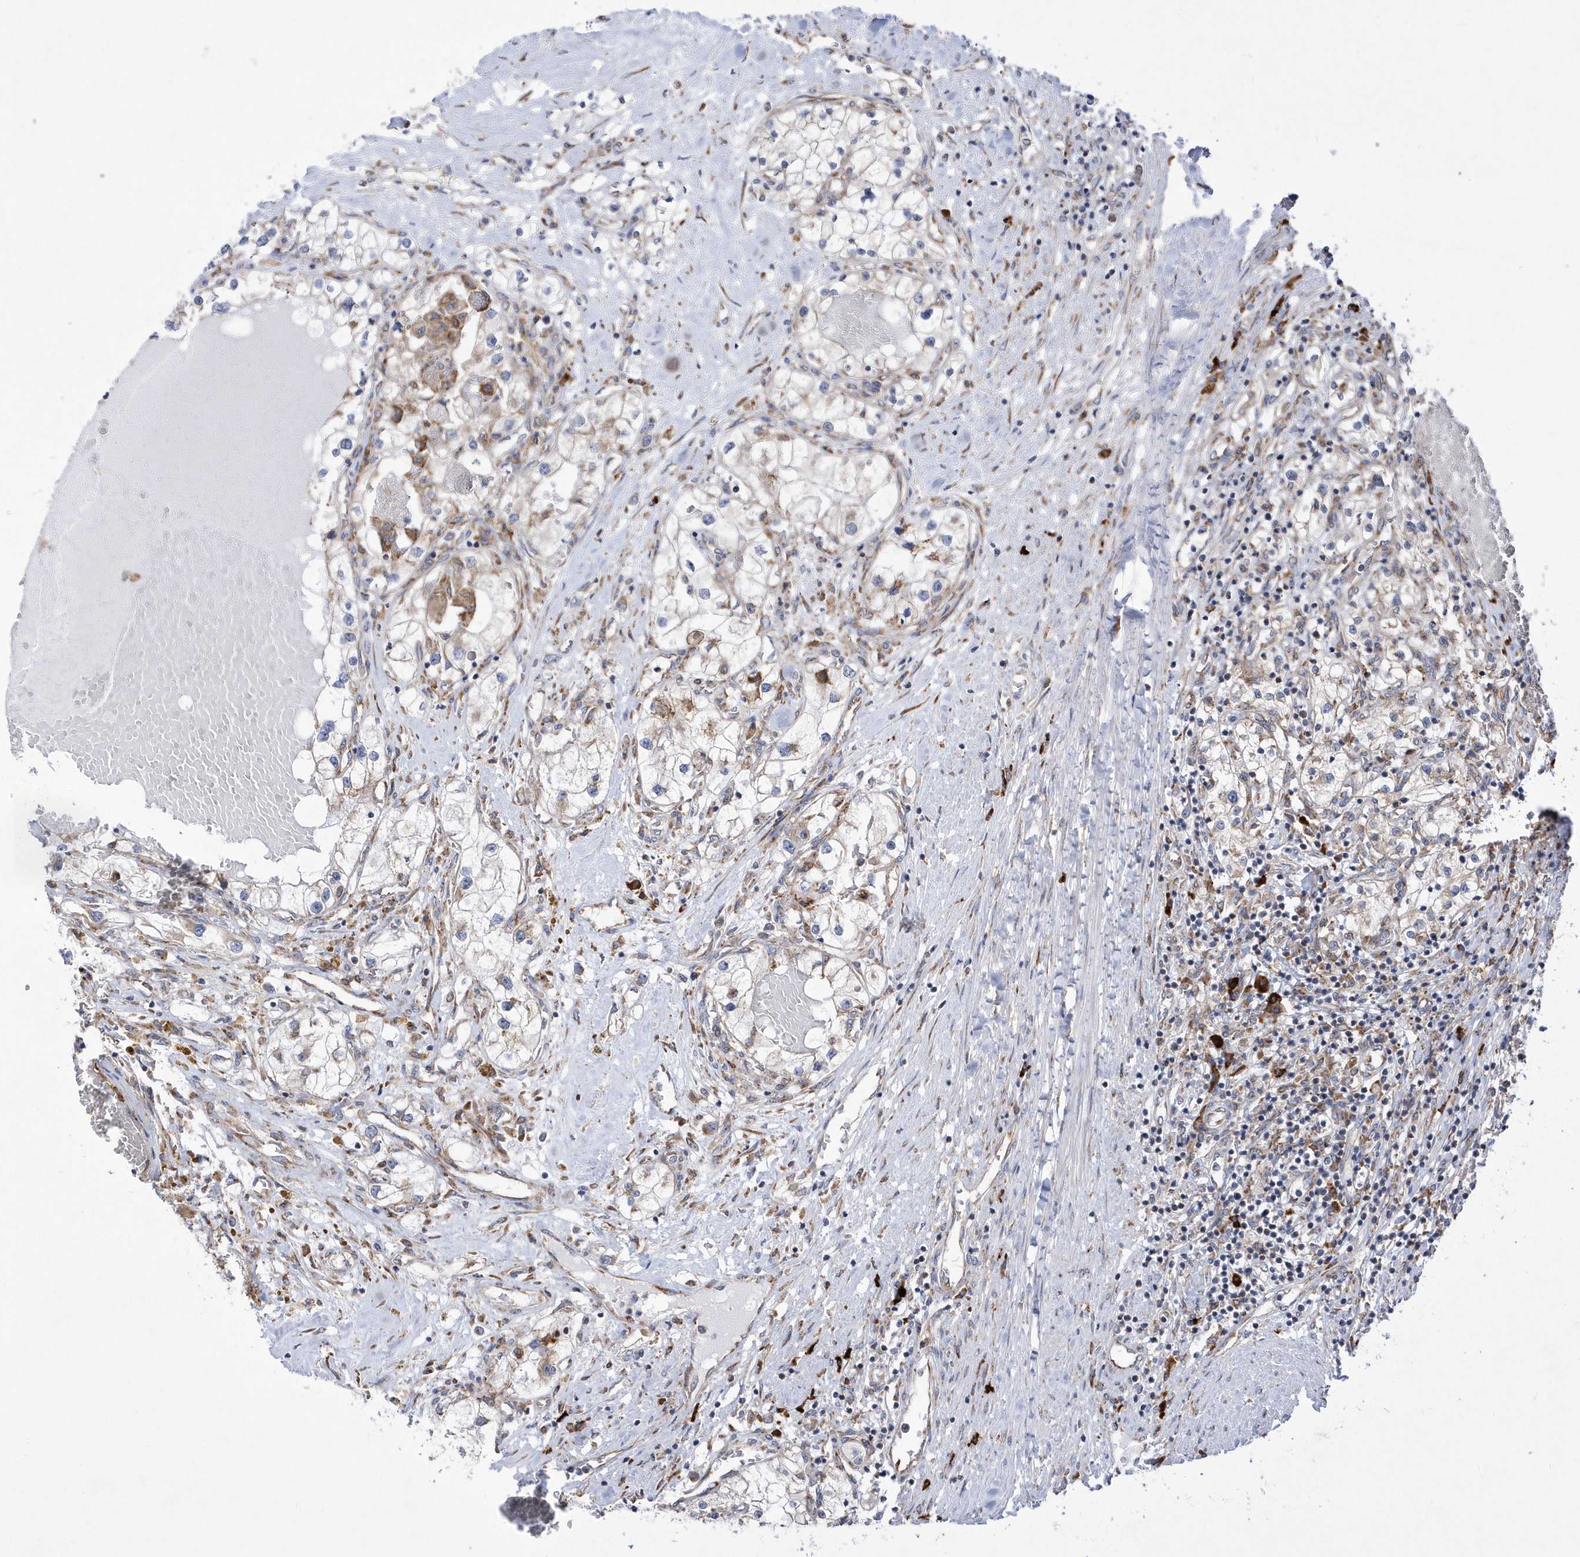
{"staining": {"intensity": "weak", "quantity": "25%-75%", "location": "cytoplasmic/membranous"}, "tissue": "renal cancer", "cell_type": "Tumor cells", "image_type": "cancer", "snomed": [{"axis": "morphology", "description": "Normal tissue, NOS"}, {"axis": "morphology", "description": "Adenocarcinoma, NOS"}, {"axis": "topography", "description": "Kidney"}], "caption": "Renal cancer tissue reveals weak cytoplasmic/membranous positivity in approximately 25%-75% of tumor cells, visualized by immunohistochemistry.", "gene": "MED31", "patient": {"sex": "male", "age": 68}}